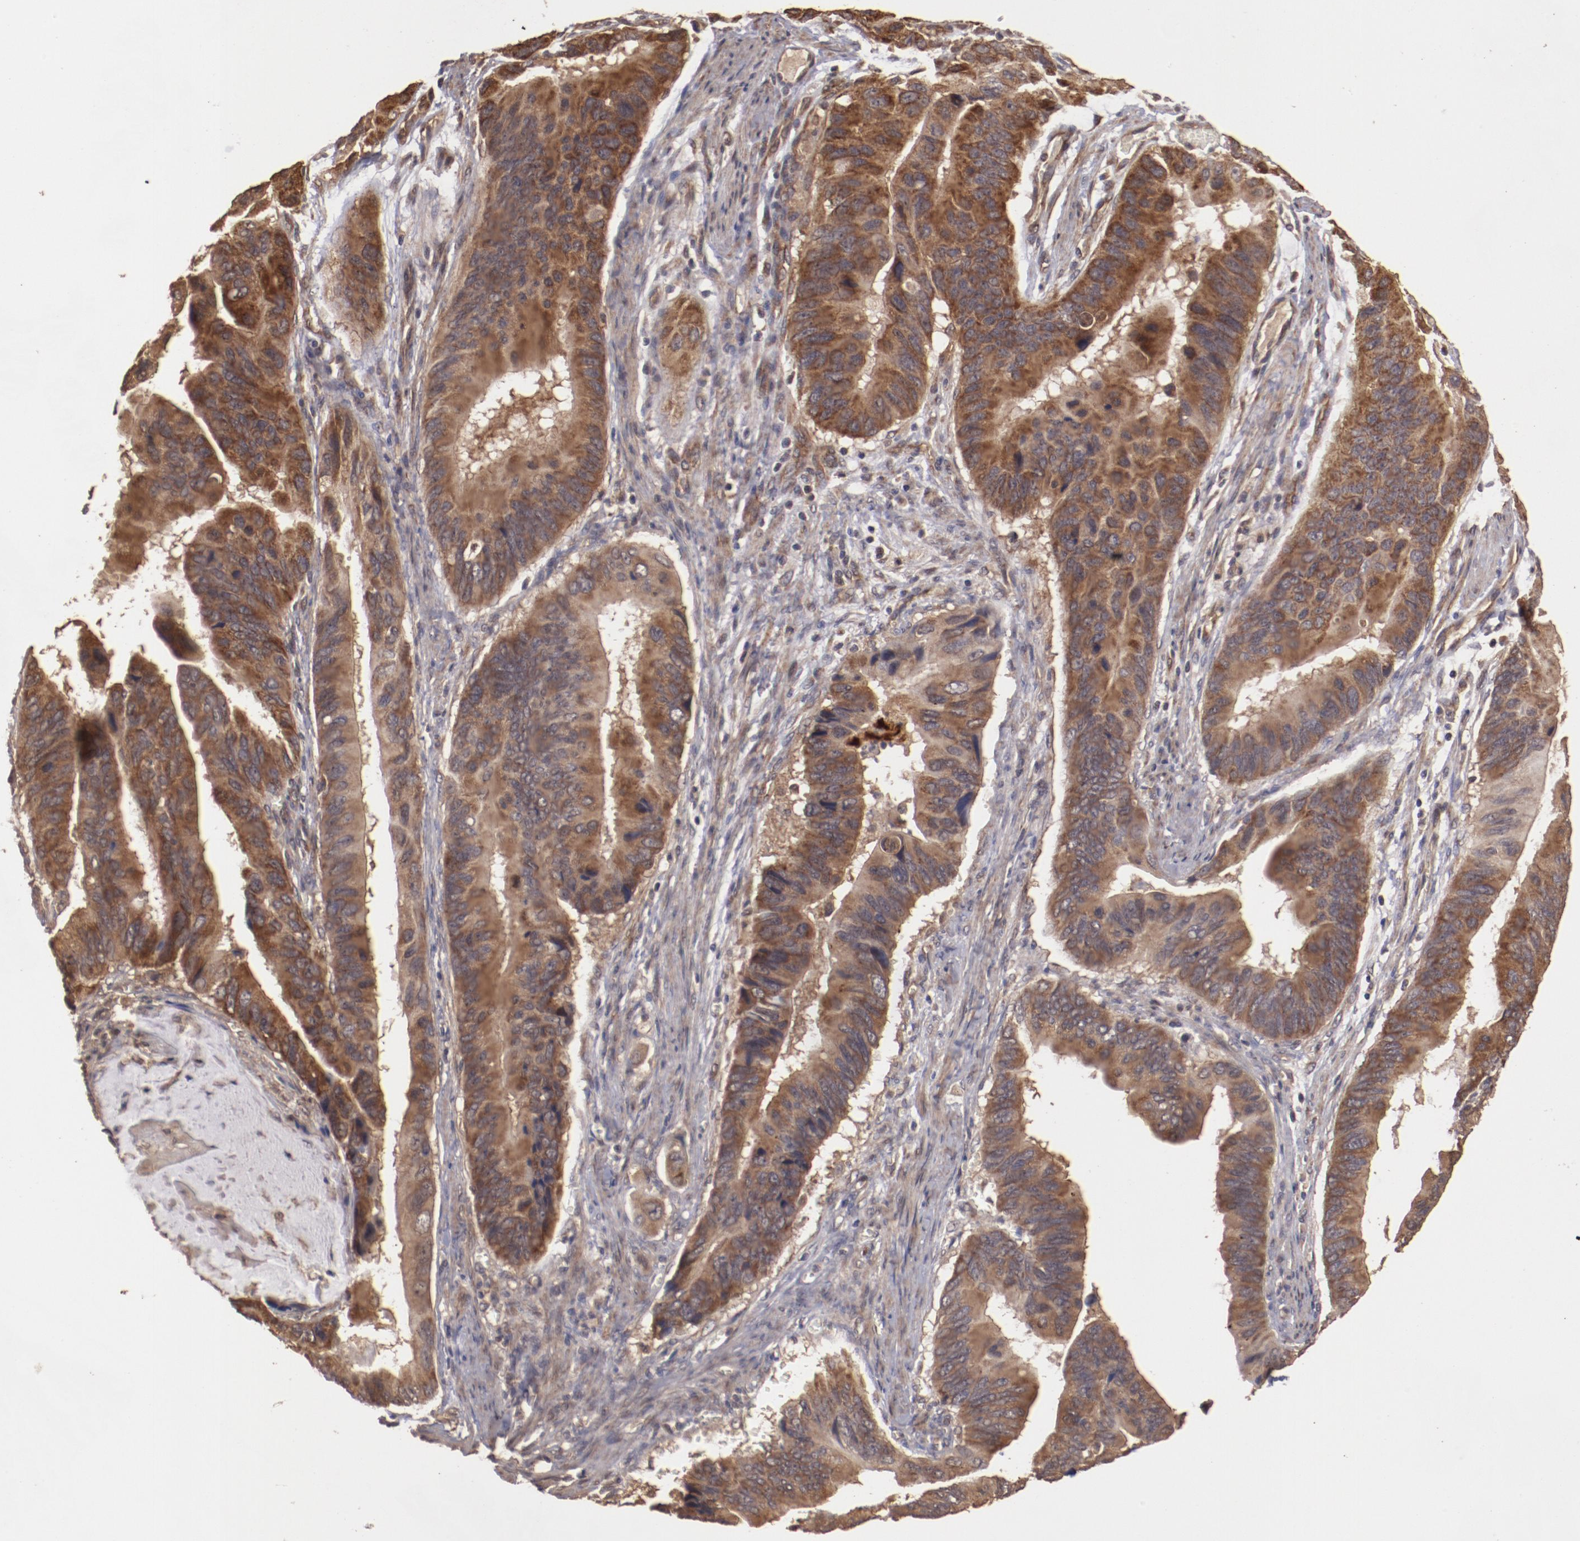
{"staining": {"intensity": "strong", "quantity": ">75%", "location": "cytoplasmic/membranous"}, "tissue": "stomach cancer", "cell_type": "Tumor cells", "image_type": "cancer", "snomed": [{"axis": "morphology", "description": "Adenocarcinoma, NOS"}, {"axis": "topography", "description": "Stomach, upper"}], "caption": "Immunohistochemical staining of human adenocarcinoma (stomach) demonstrates high levels of strong cytoplasmic/membranous positivity in approximately >75% of tumor cells. Immunohistochemistry (ihc) stains the protein in brown and the nuclei are stained blue.", "gene": "TXNDC16", "patient": {"sex": "male", "age": 80}}